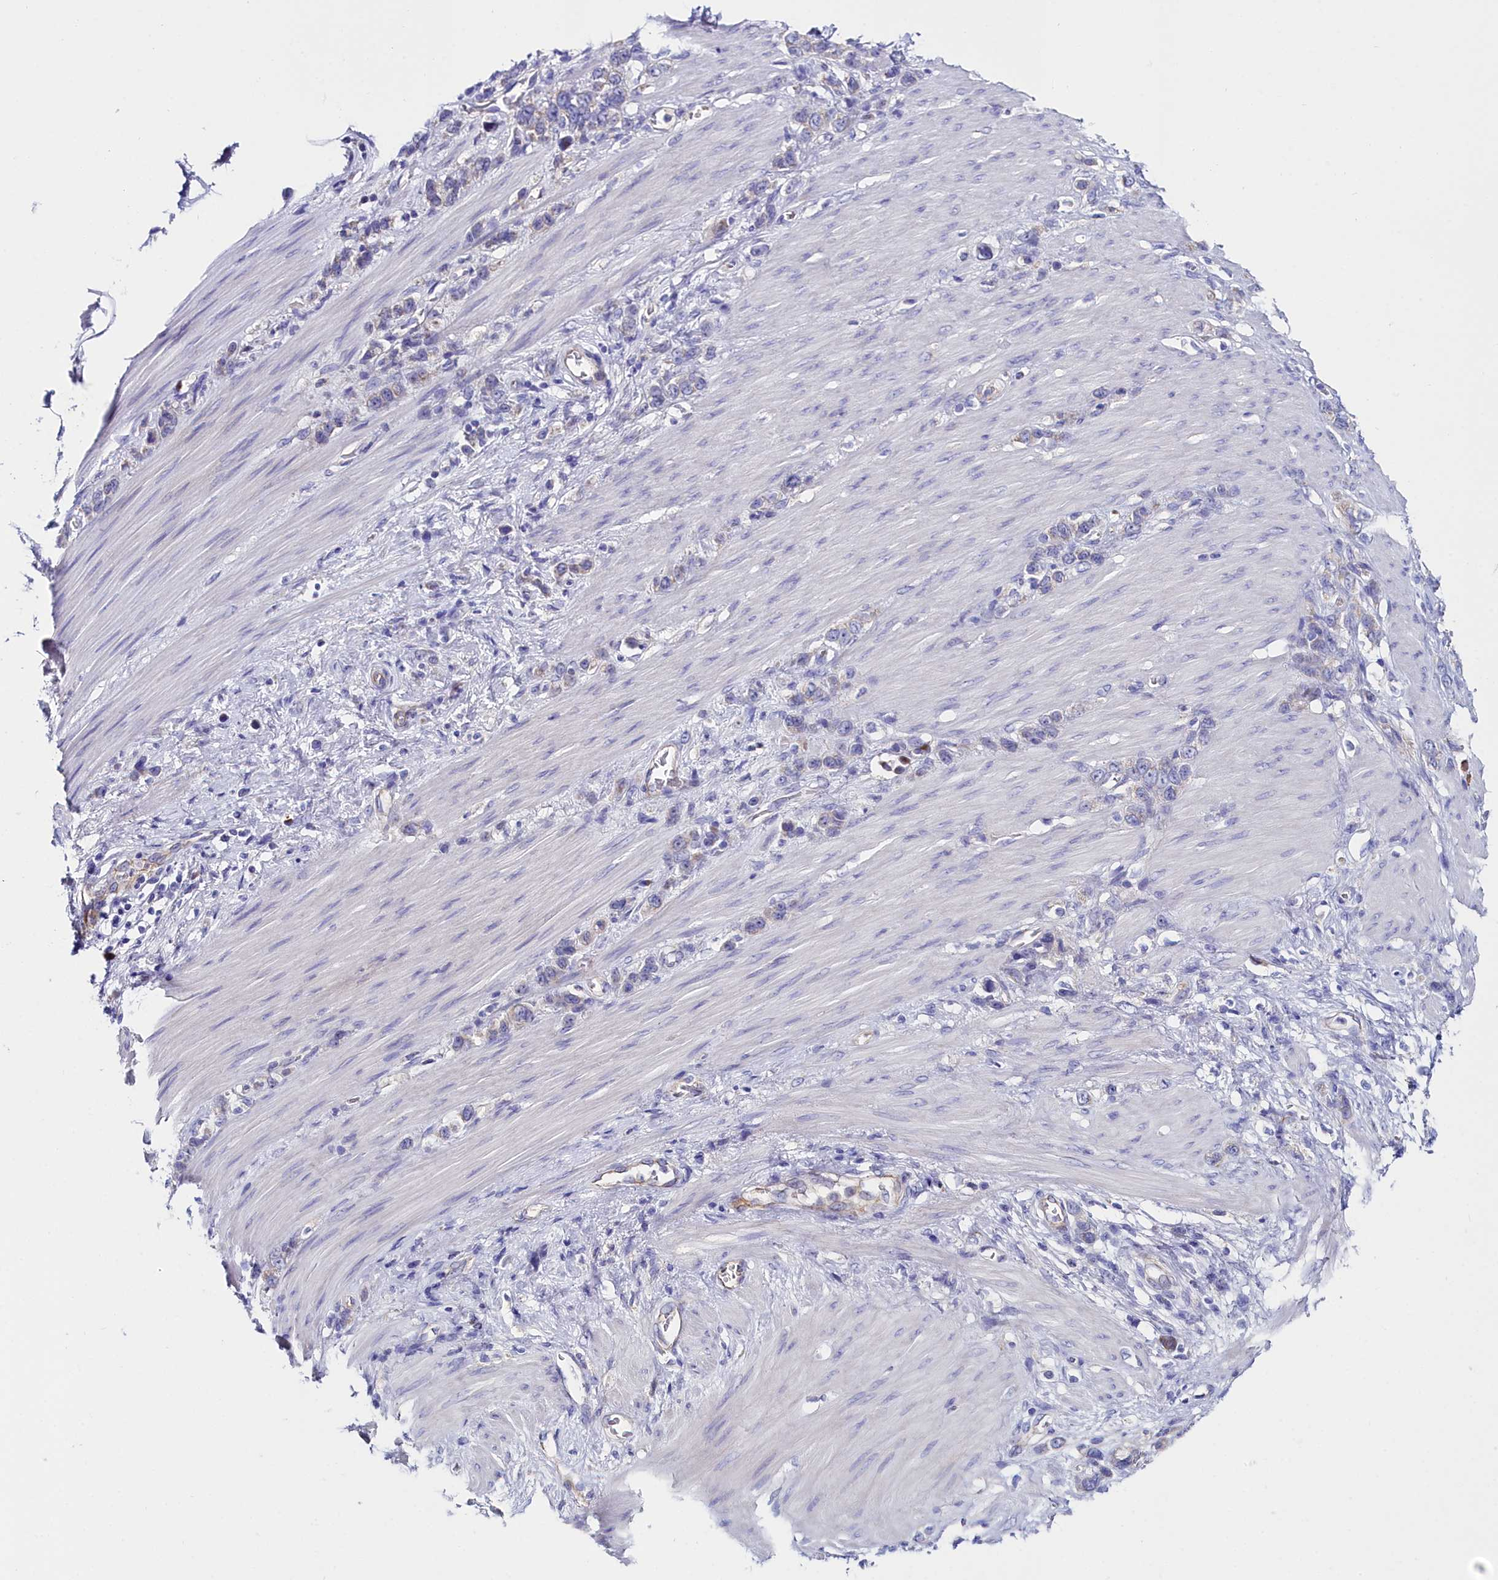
{"staining": {"intensity": "negative", "quantity": "none", "location": "none"}, "tissue": "stomach cancer", "cell_type": "Tumor cells", "image_type": "cancer", "snomed": [{"axis": "morphology", "description": "Adenocarcinoma, NOS"}, {"axis": "morphology", "description": "Adenocarcinoma, High grade"}, {"axis": "topography", "description": "Stomach, upper"}, {"axis": "topography", "description": "Stomach, lower"}], "caption": "Tumor cells are negative for brown protein staining in stomach adenocarcinoma.", "gene": "SLC49A3", "patient": {"sex": "female", "age": 65}}